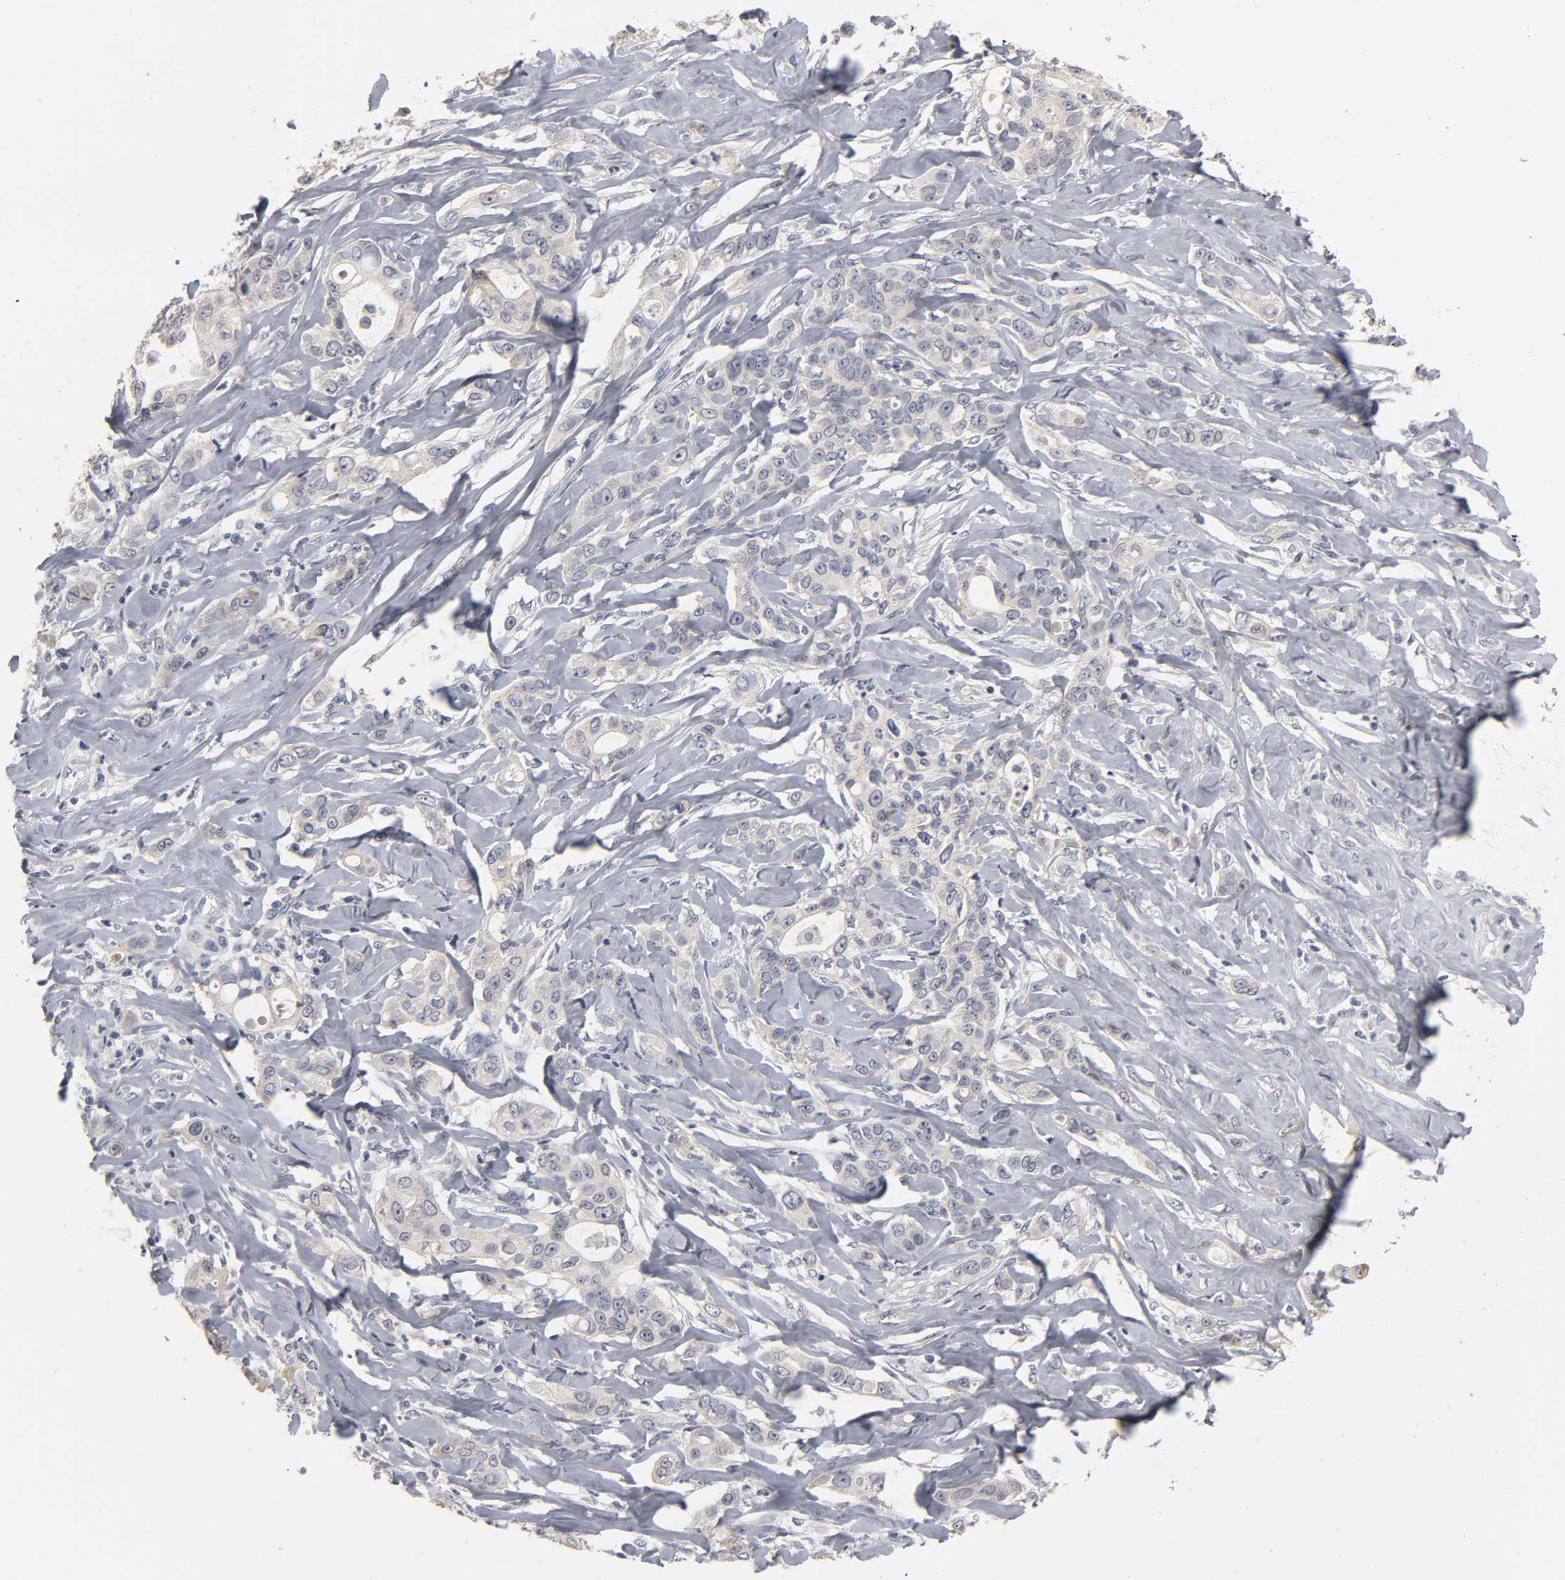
{"staining": {"intensity": "negative", "quantity": "none", "location": "none"}, "tissue": "liver cancer", "cell_type": "Tumor cells", "image_type": "cancer", "snomed": [{"axis": "morphology", "description": "Cholangiocarcinoma"}, {"axis": "topography", "description": "Liver"}], "caption": "A histopathology image of liver cancer (cholangiocarcinoma) stained for a protein exhibits no brown staining in tumor cells.", "gene": "TCAP", "patient": {"sex": "female", "age": 67}}